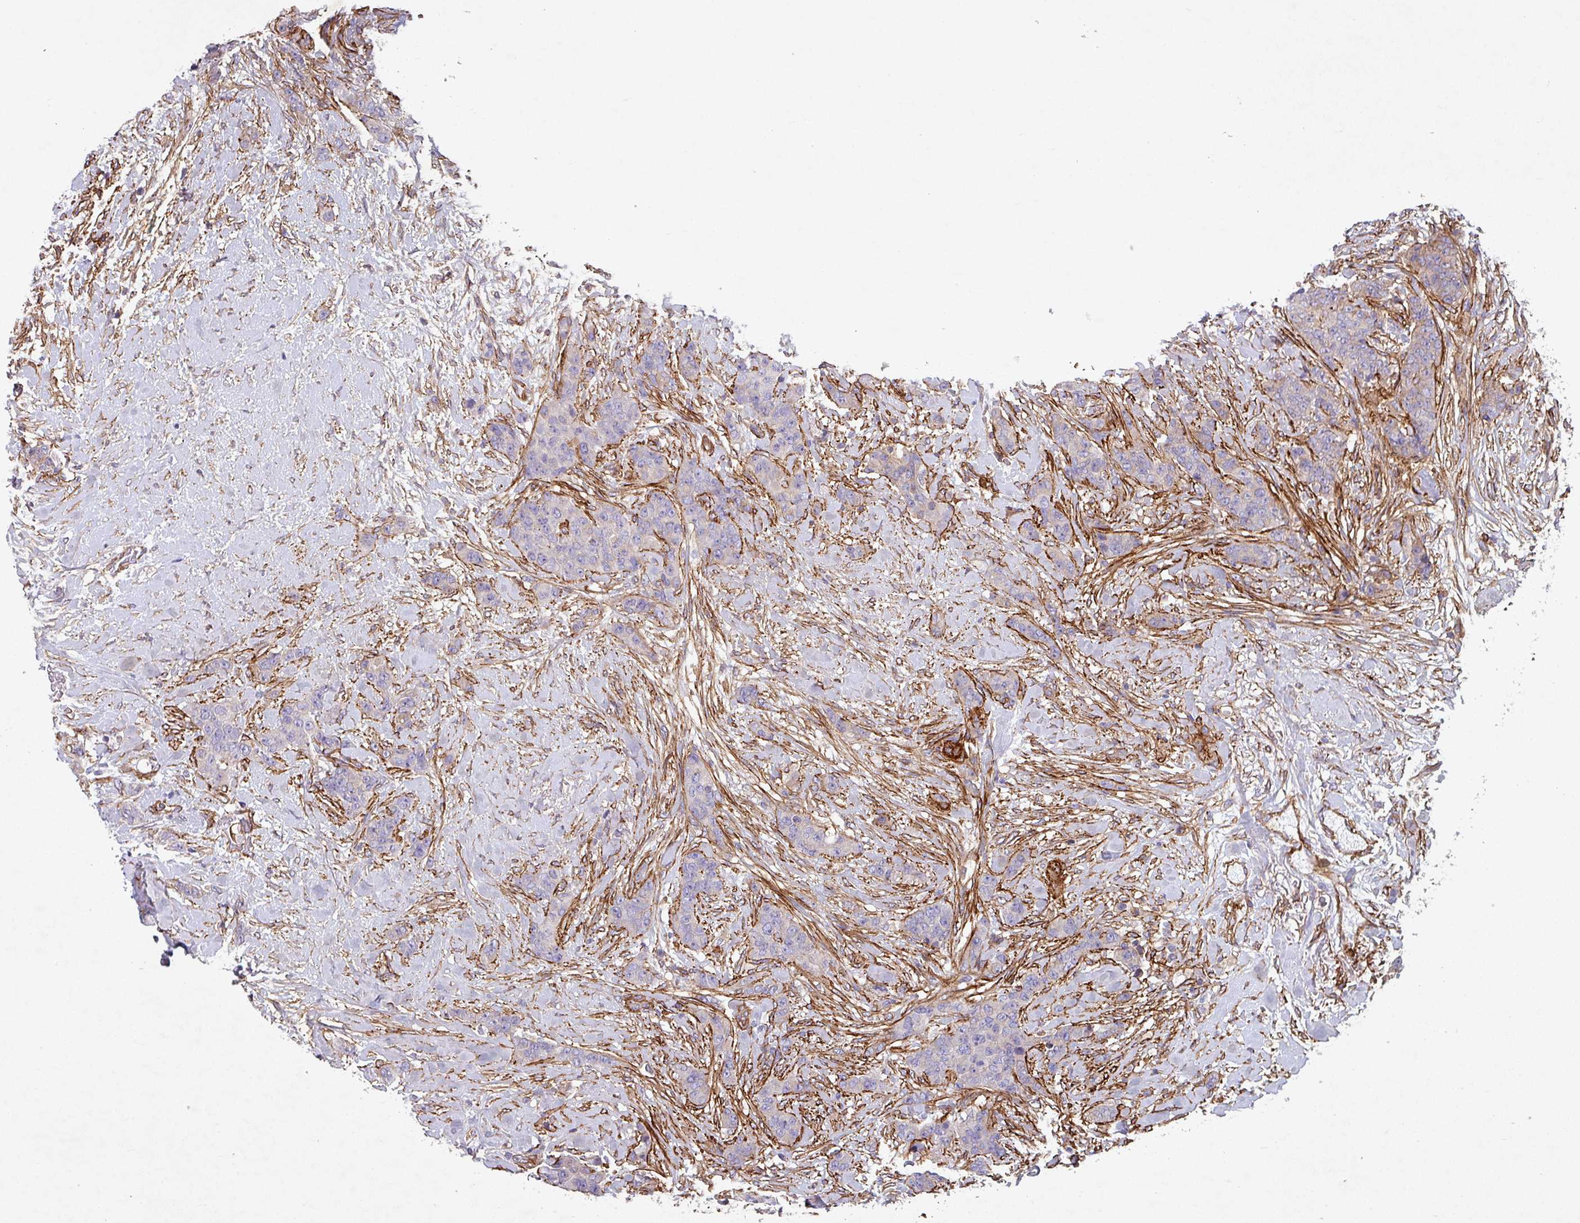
{"staining": {"intensity": "negative", "quantity": "none", "location": "none"}, "tissue": "breast cancer", "cell_type": "Tumor cells", "image_type": "cancer", "snomed": [{"axis": "morphology", "description": "Duct carcinoma"}, {"axis": "topography", "description": "Breast"}], "caption": "Human breast cancer stained for a protein using immunohistochemistry (IHC) reveals no expression in tumor cells.", "gene": "ATP2C2", "patient": {"sex": "female", "age": 40}}